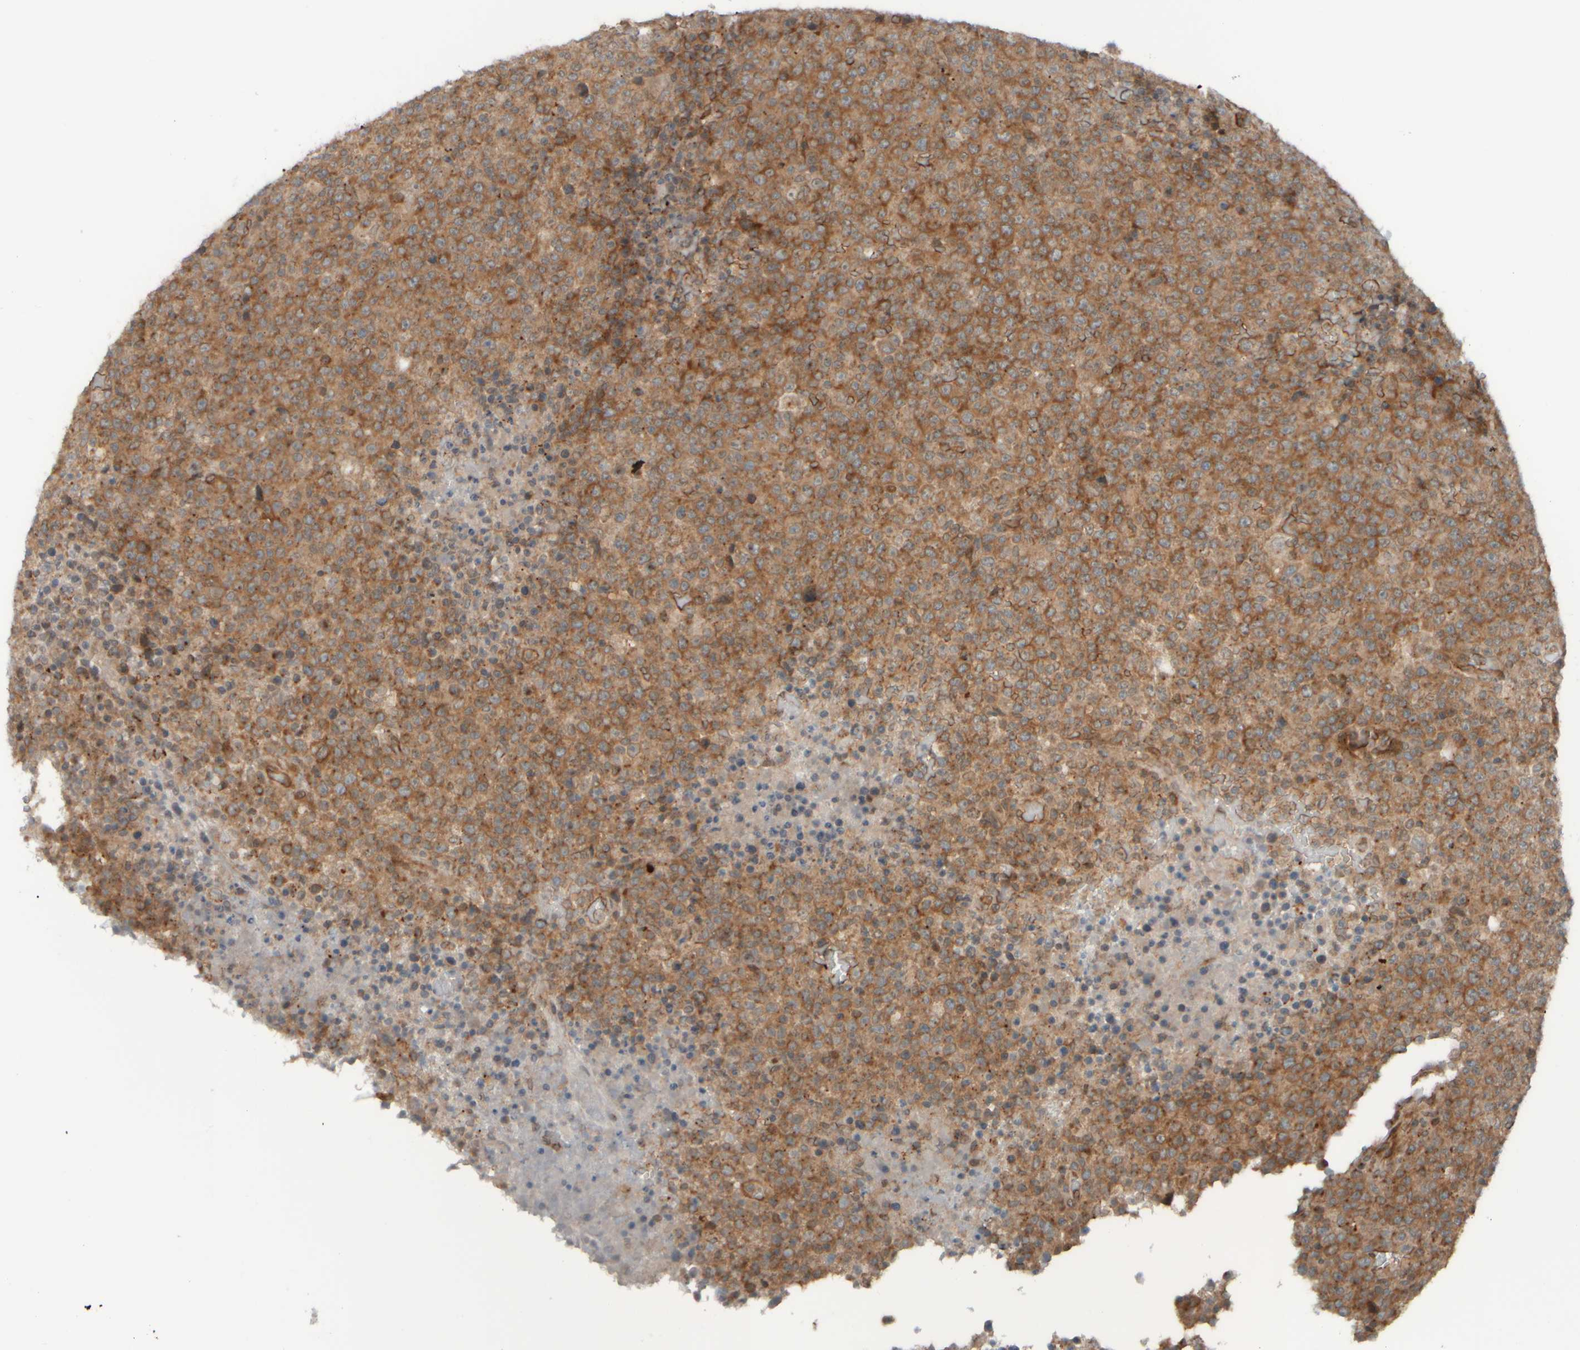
{"staining": {"intensity": "moderate", "quantity": ">75%", "location": "cytoplasmic/membranous"}, "tissue": "lymphoma", "cell_type": "Tumor cells", "image_type": "cancer", "snomed": [{"axis": "morphology", "description": "Malignant lymphoma, non-Hodgkin's type, High grade"}, {"axis": "topography", "description": "Lymph node"}], "caption": "Lymphoma tissue displays moderate cytoplasmic/membranous positivity in about >75% of tumor cells", "gene": "GIGYF1", "patient": {"sex": "male", "age": 13}}